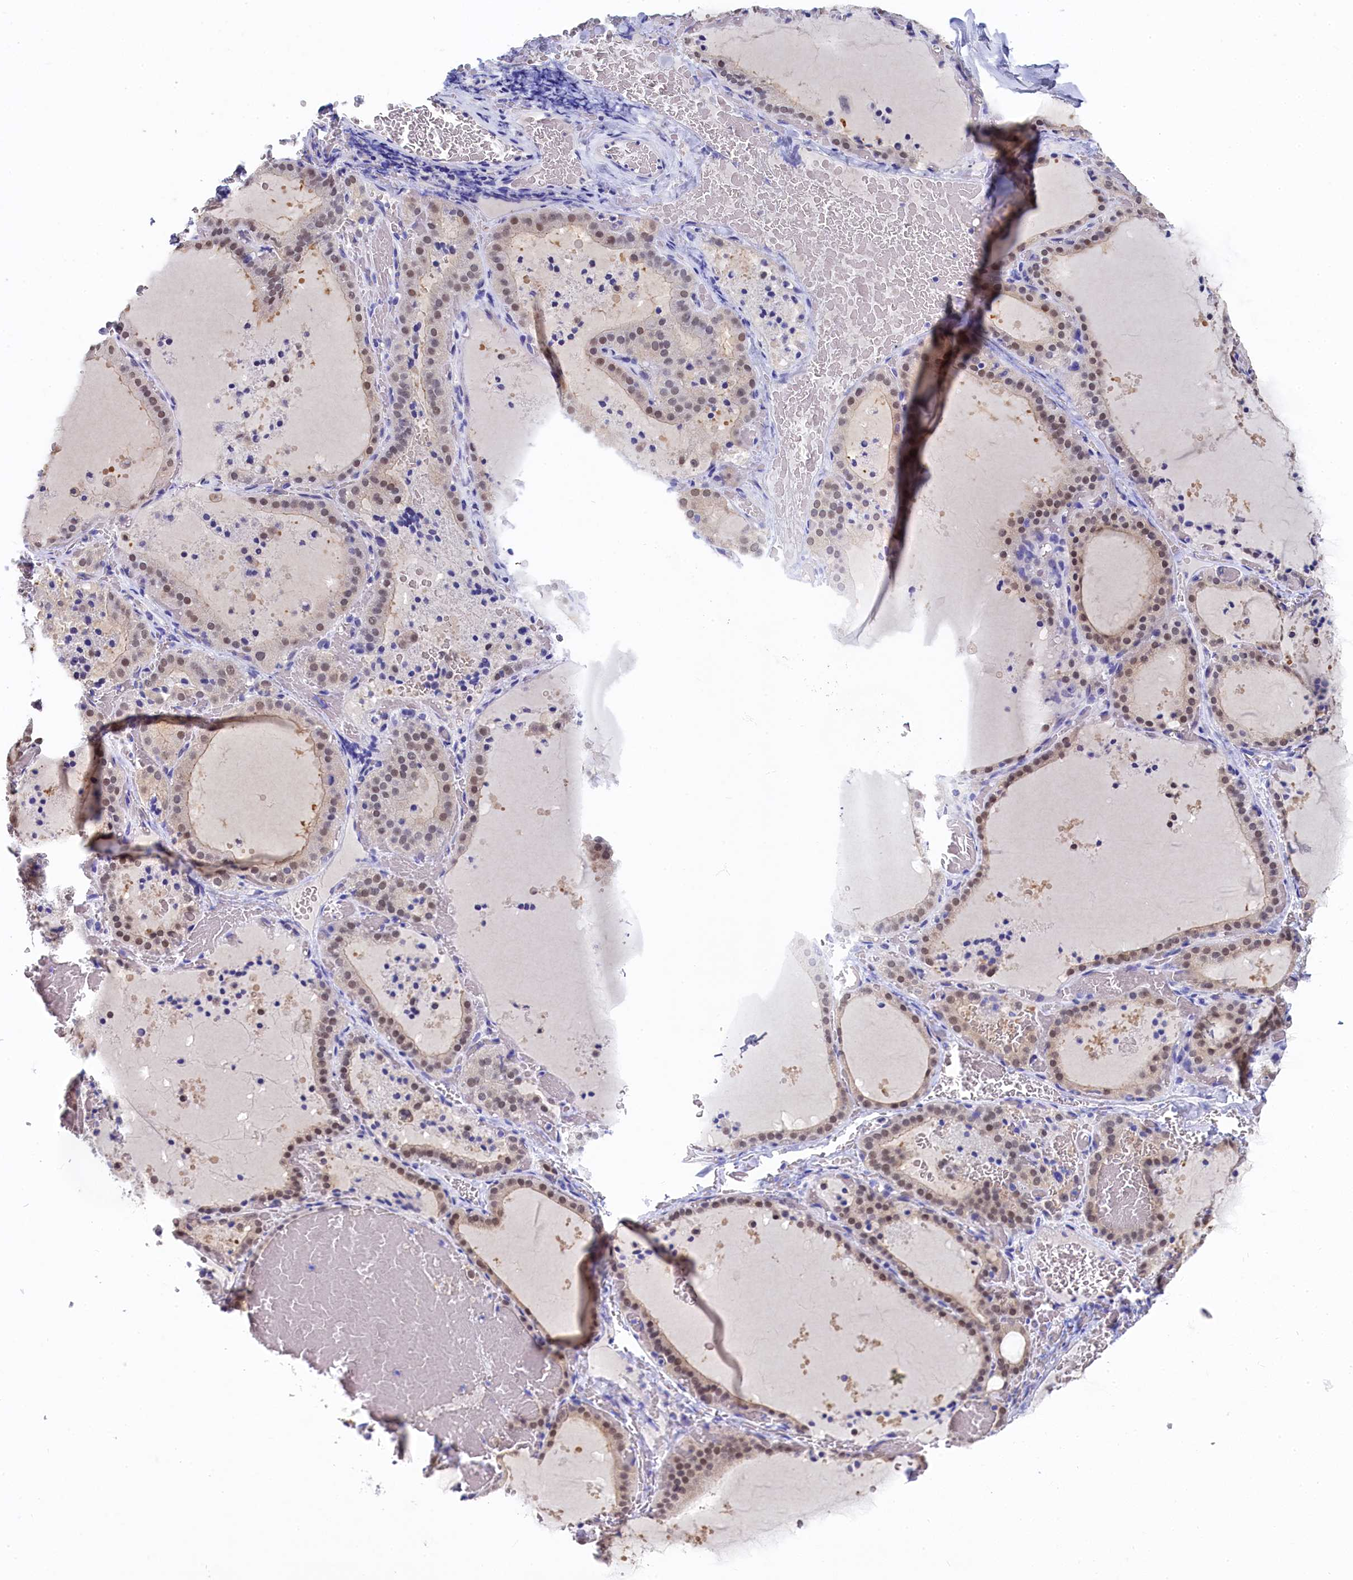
{"staining": {"intensity": "moderate", "quantity": ">75%", "location": "cytoplasmic/membranous,nuclear"}, "tissue": "thyroid gland", "cell_type": "Glandular cells", "image_type": "normal", "snomed": [{"axis": "morphology", "description": "Normal tissue, NOS"}, {"axis": "topography", "description": "Thyroid gland"}], "caption": "IHC staining of unremarkable thyroid gland, which reveals medium levels of moderate cytoplasmic/membranous,nuclear positivity in about >75% of glandular cells indicating moderate cytoplasmic/membranous,nuclear protein expression. The staining was performed using DAB (3,3'-diaminobenzidine) (brown) for protein detection and nuclei were counterstained in hematoxylin (blue).", "gene": "C11orf54", "patient": {"sex": "female", "age": 39}}